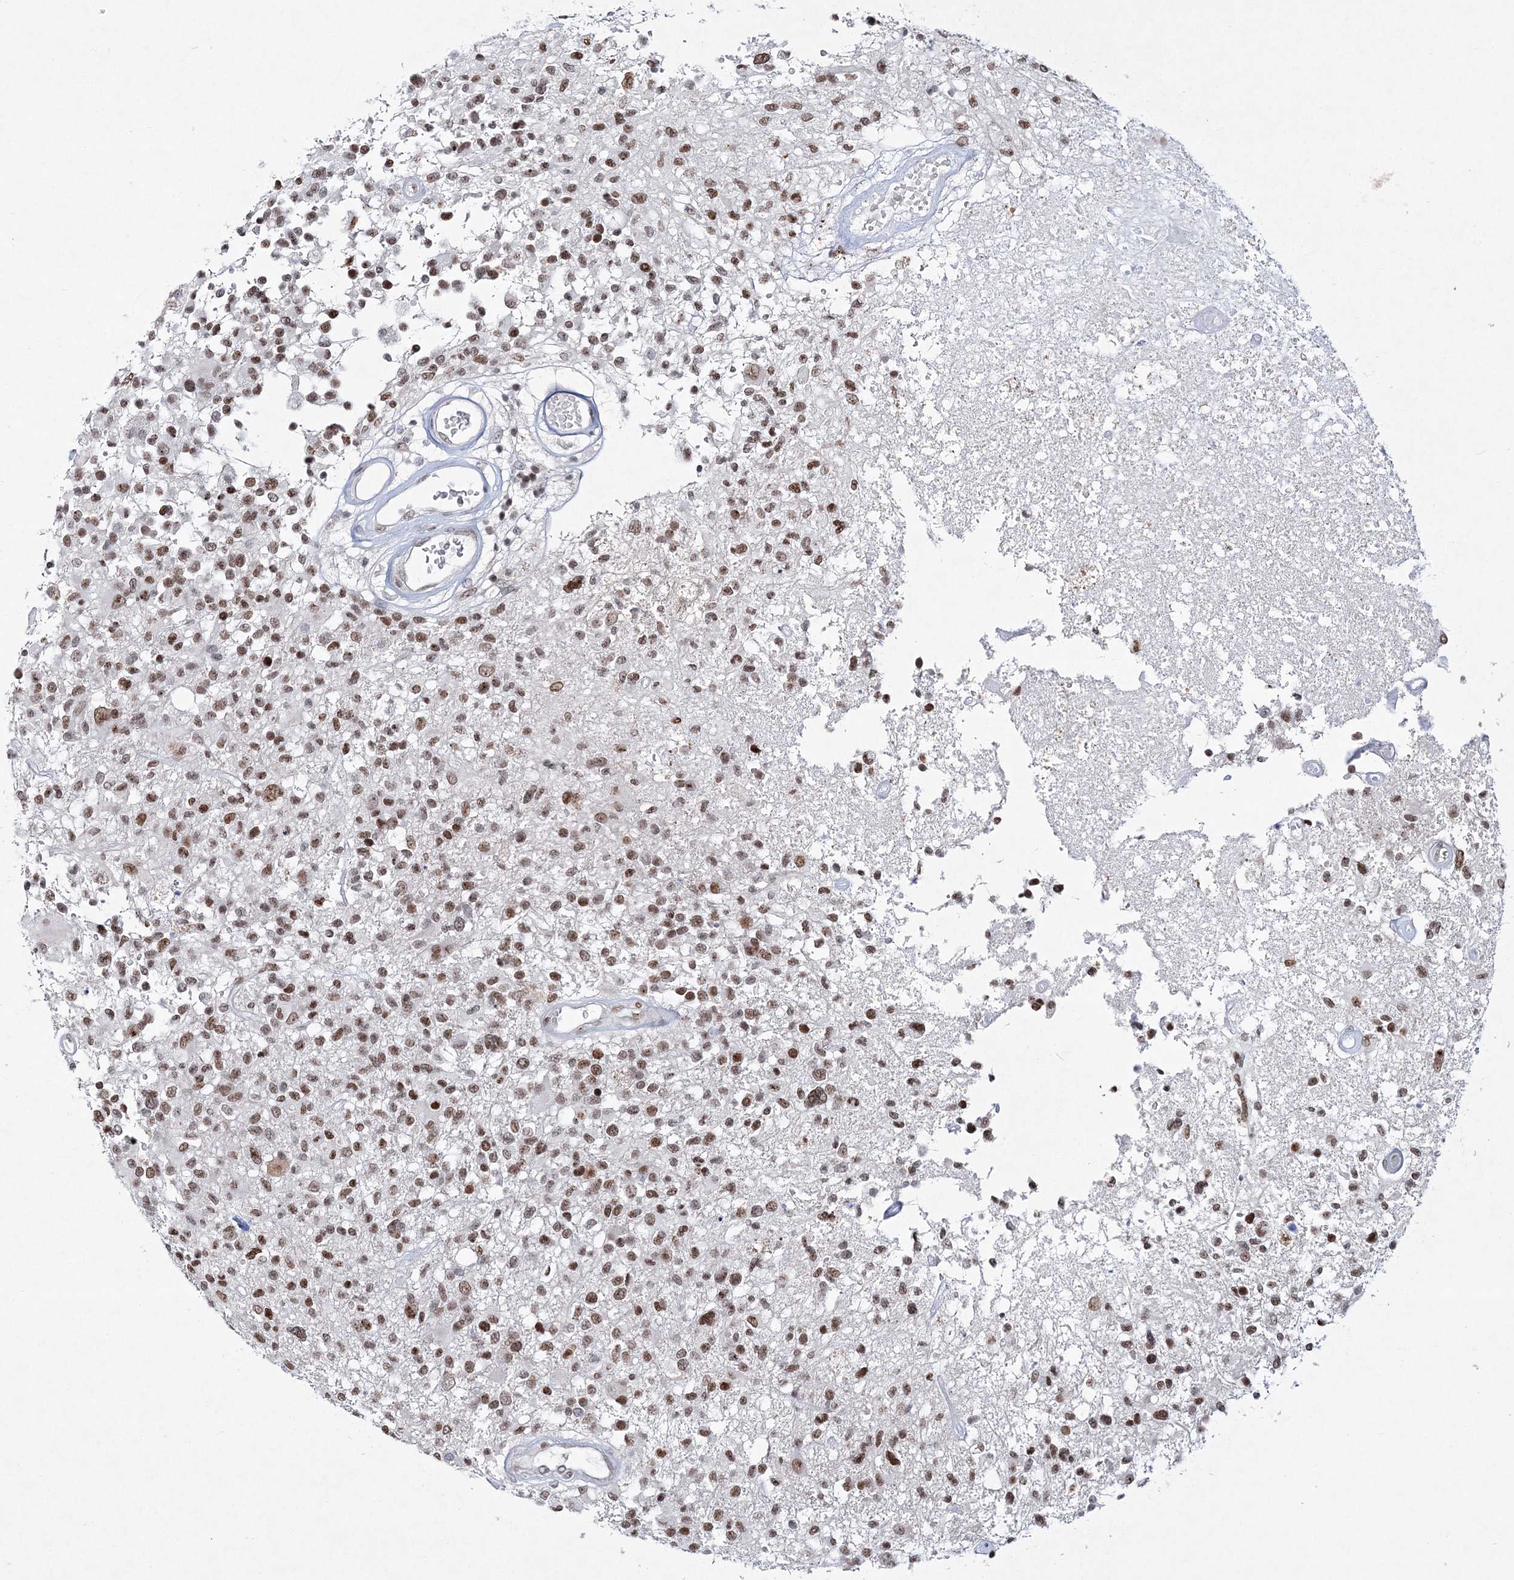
{"staining": {"intensity": "moderate", "quantity": ">75%", "location": "nuclear"}, "tissue": "glioma", "cell_type": "Tumor cells", "image_type": "cancer", "snomed": [{"axis": "morphology", "description": "Glioma, malignant, High grade"}, {"axis": "morphology", "description": "Glioblastoma, NOS"}, {"axis": "topography", "description": "Brain"}], "caption": "Moderate nuclear positivity for a protein is present in approximately >75% of tumor cells of glioma using immunohistochemistry (IHC).", "gene": "LRRFIP2", "patient": {"sex": "male", "age": 60}}